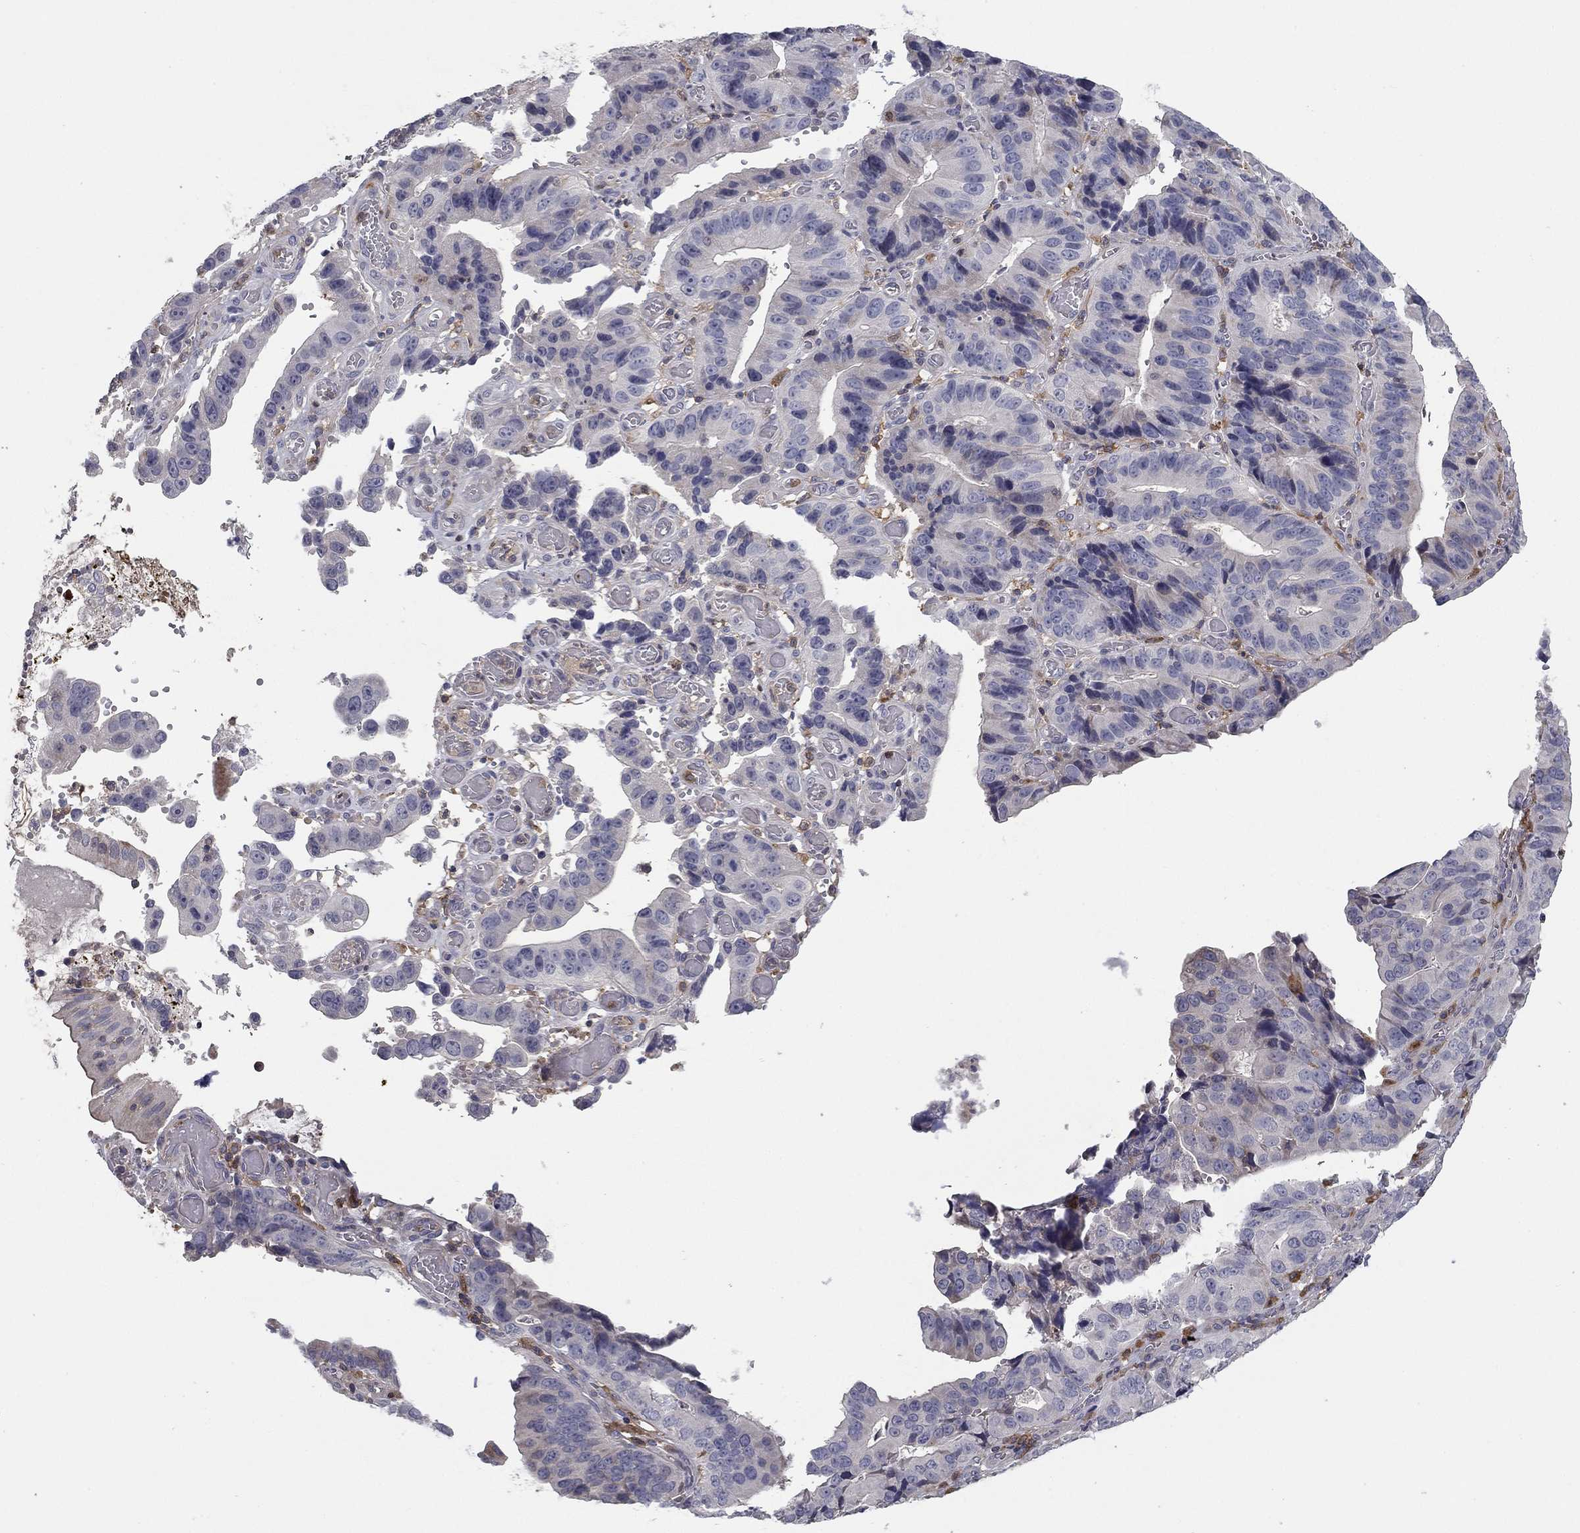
{"staining": {"intensity": "negative", "quantity": "none", "location": "none"}, "tissue": "stomach cancer", "cell_type": "Tumor cells", "image_type": "cancer", "snomed": [{"axis": "morphology", "description": "Adenocarcinoma, NOS"}, {"axis": "topography", "description": "Stomach"}], "caption": "Stomach cancer (adenocarcinoma) was stained to show a protein in brown. There is no significant expression in tumor cells. (DAB immunohistochemistry (IHC) visualized using brightfield microscopy, high magnification).", "gene": "PLCB2", "patient": {"sex": "male", "age": 84}}